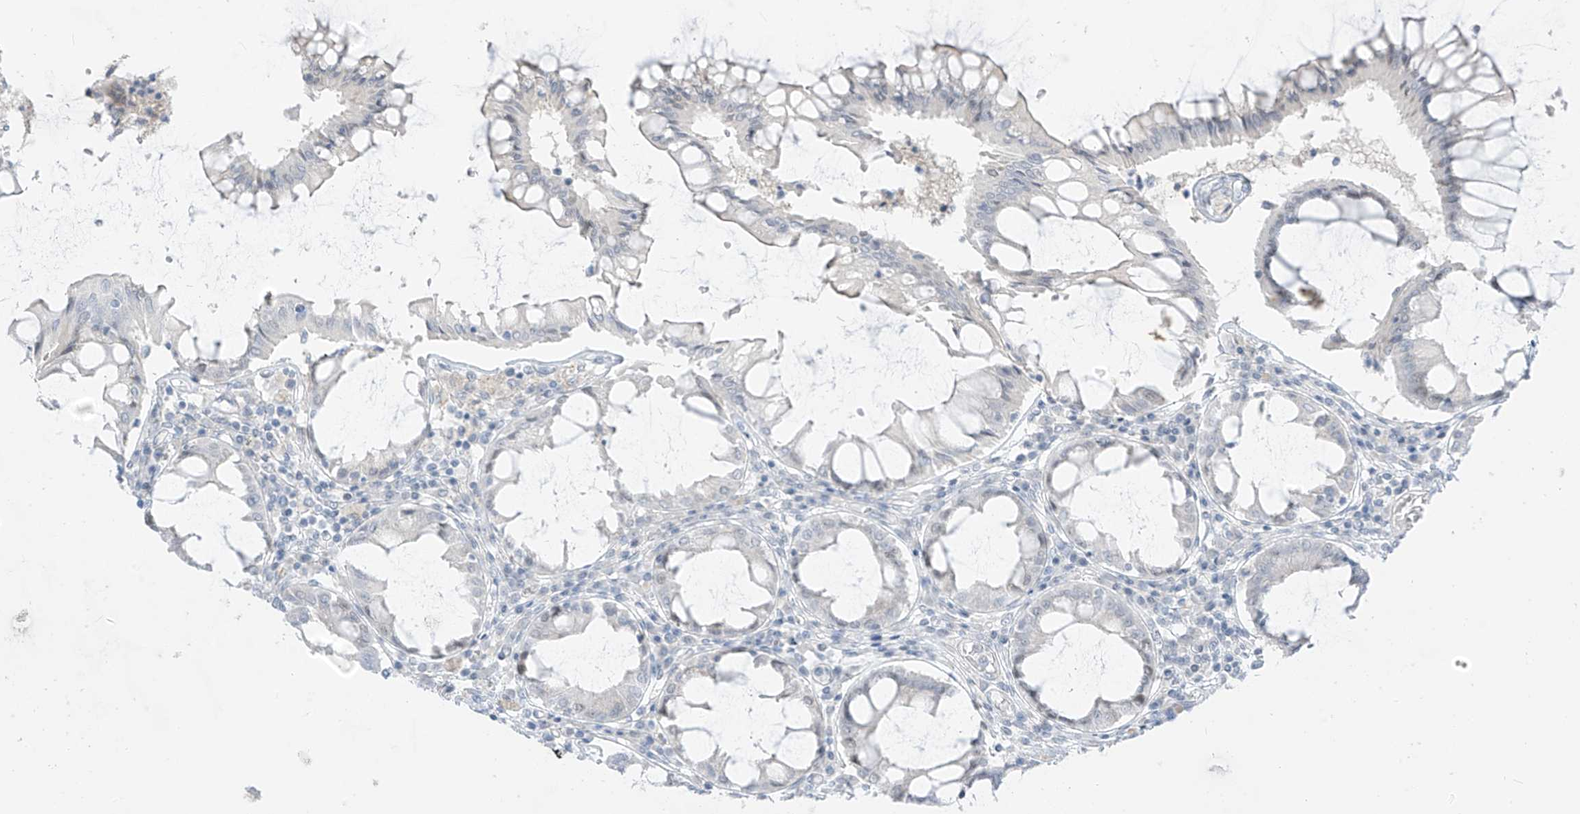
{"staining": {"intensity": "negative", "quantity": "none", "location": "none"}, "tissue": "colorectal cancer", "cell_type": "Tumor cells", "image_type": "cancer", "snomed": [{"axis": "morphology", "description": "Adenocarcinoma, NOS"}, {"axis": "topography", "description": "Rectum"}], "caption": "IHC of colorectal adenocarcinoma reveals no staining in tumor cells. (Immunohistochemistry, brightfield microscopy, high magnification).", "gene": "ASPRV1", "patient": {"sex": "male", "age": 84}}